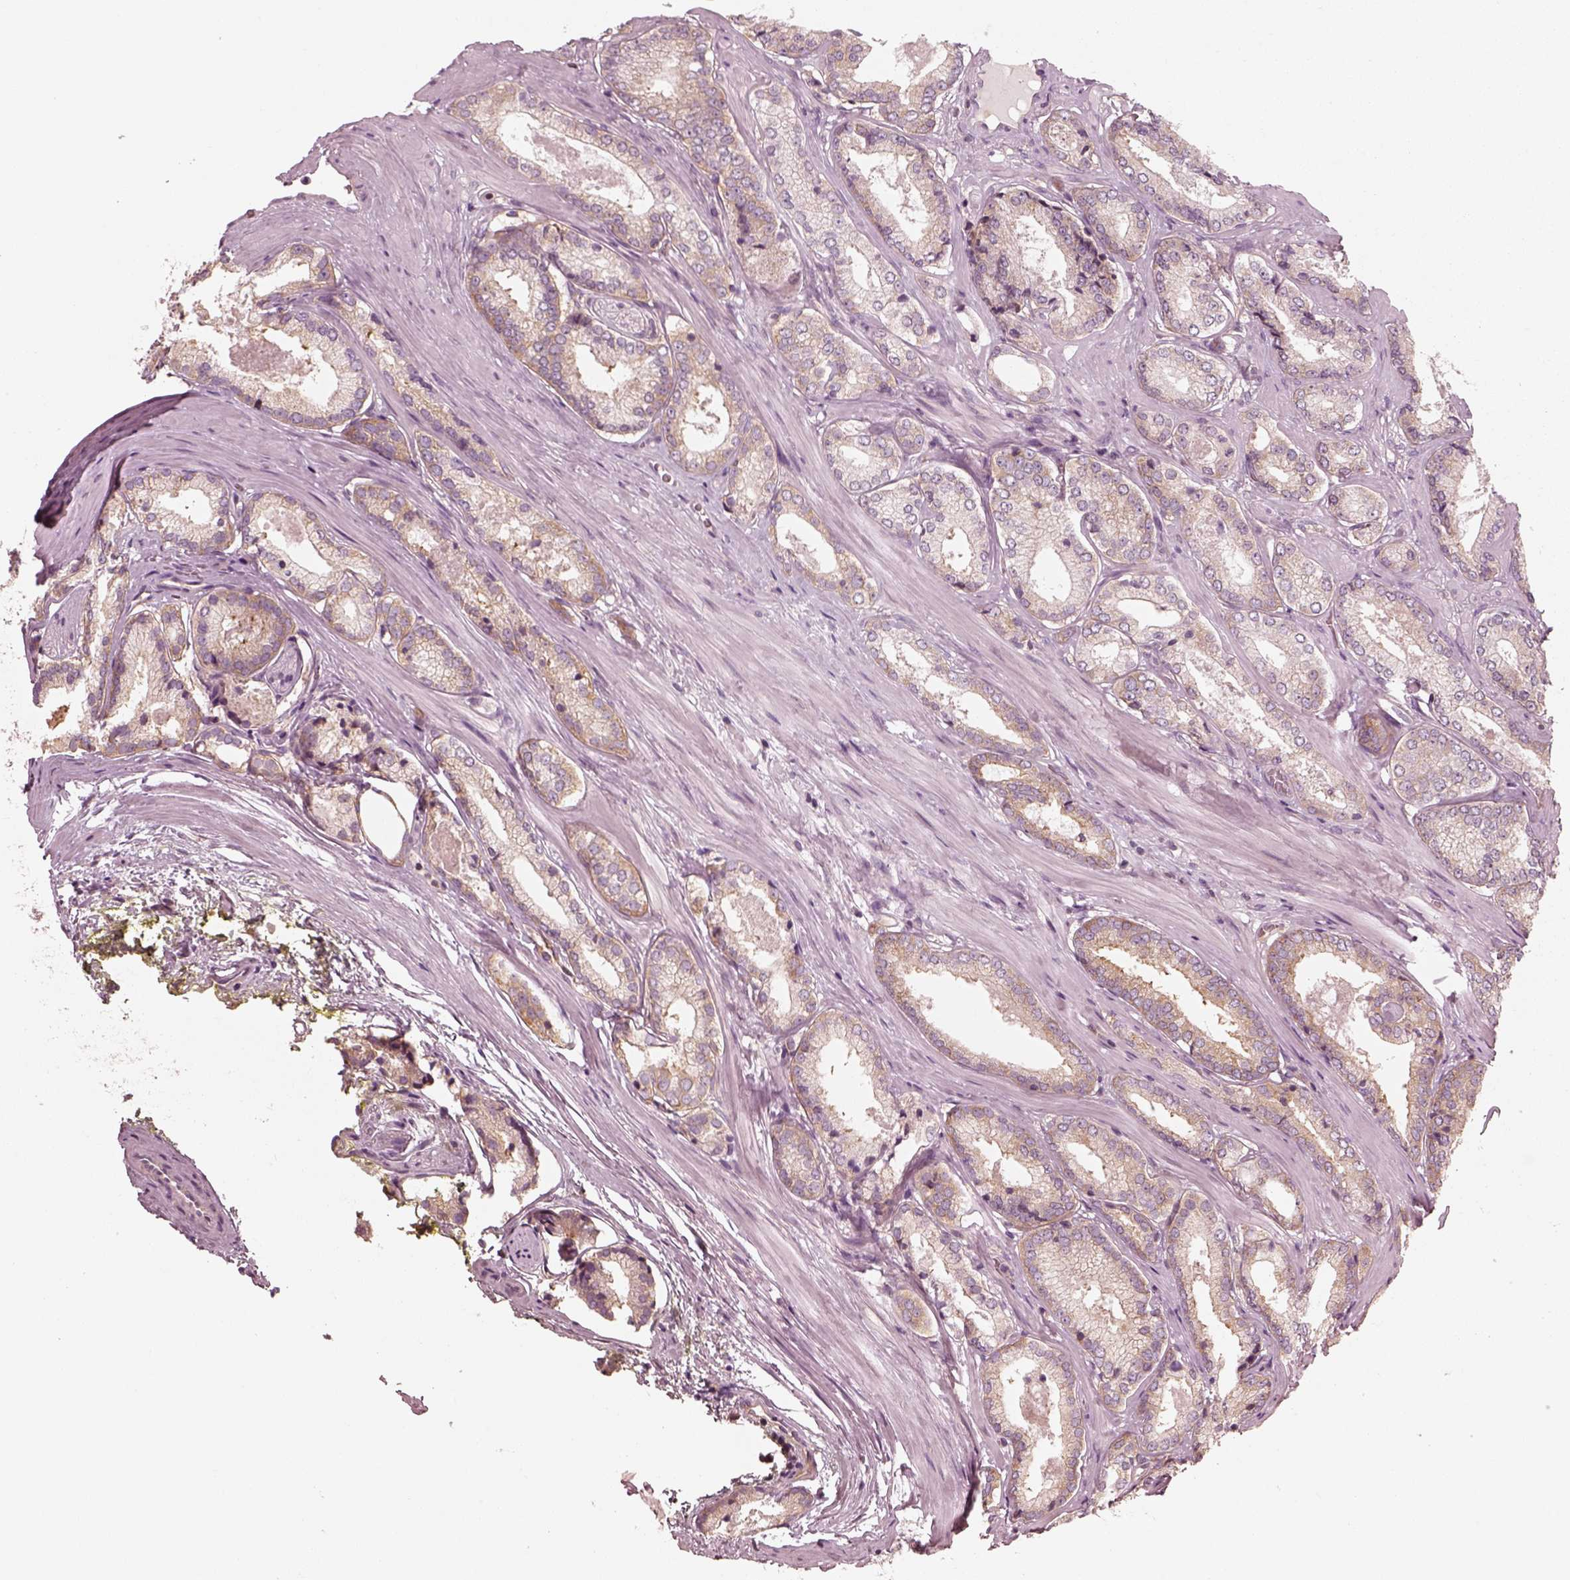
{"staining": {"intensity": "moderate", "quantity": "<25%", "location": "cytoplasmic/membranous"}, "tissue": "prostate cancer", "cell_type": "Tumor cells", "image_type": "cancer", "snomed": [{"axis": "morphology", "description": "Adenocarcinoma, Low grade"}, {"axis": "topography", "description": "Prostate"}], "caption": "There is low levels of moderate cytoplasmic/membranous expression in tumor cells of prostate low-grade adenocarcinoma, as demonstrated by immunohistochemical staining (brown color).", "gene": "CNOT2", "patient": {"sex": "male", "age": 56}}